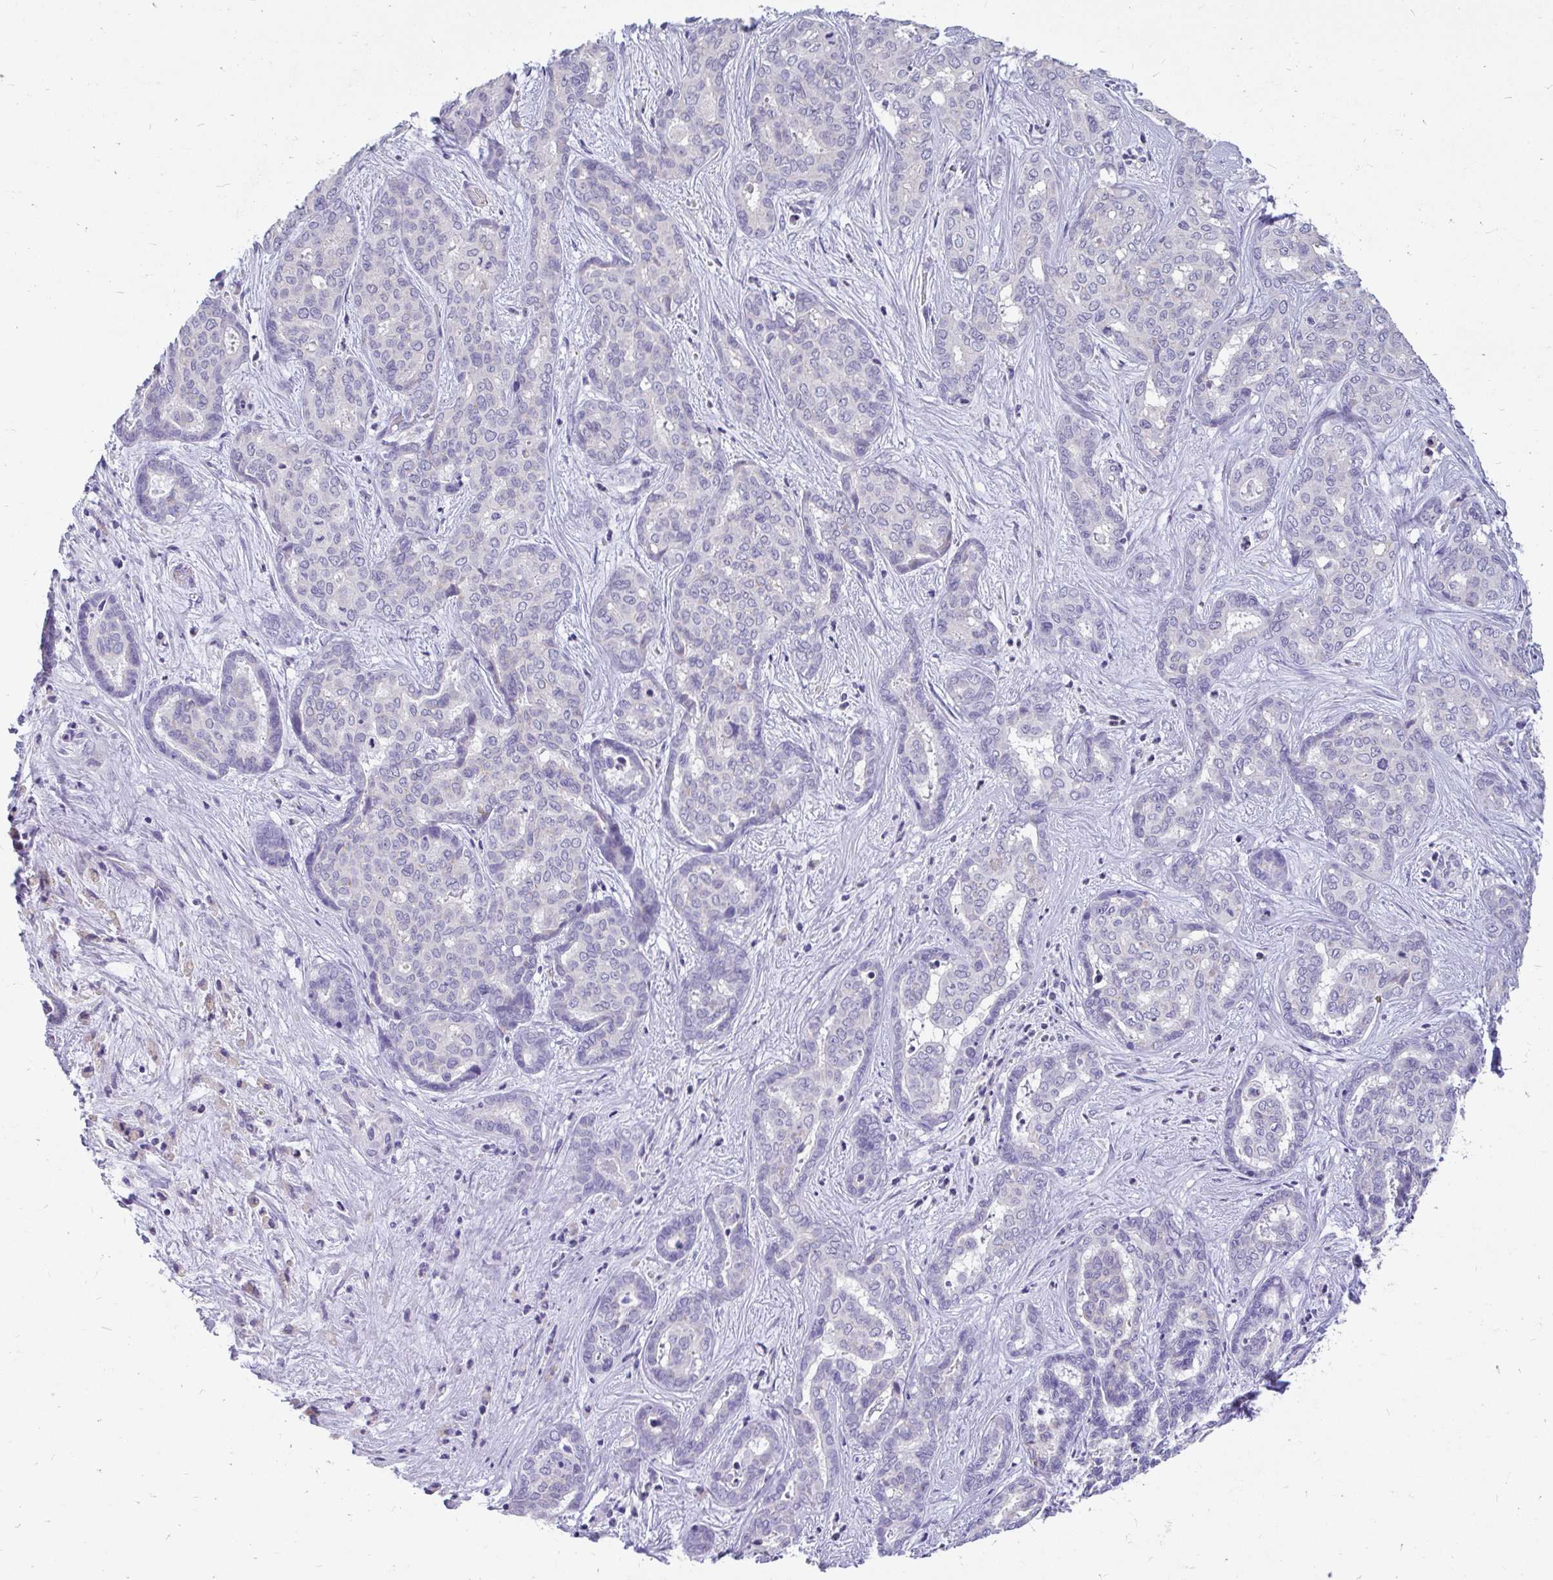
{"staining": {"intensity": "negative", "quantity": "none", "location": "none"}, "tissue": "liver cancer", "cell_type": "Tumor cells", "image_type": "cancer", "snomed": [{"axis": "morphology", "description": "Cholangiocarcinoma"}, {"axis": "topography", "description": "Liver"}], "caption": "The histopathology image reveals no staining of tumor cells in liver cancer (cholangiocarcinoma).", "gene": "INTS5", "patient": {"sex": "female", "age": 64}}